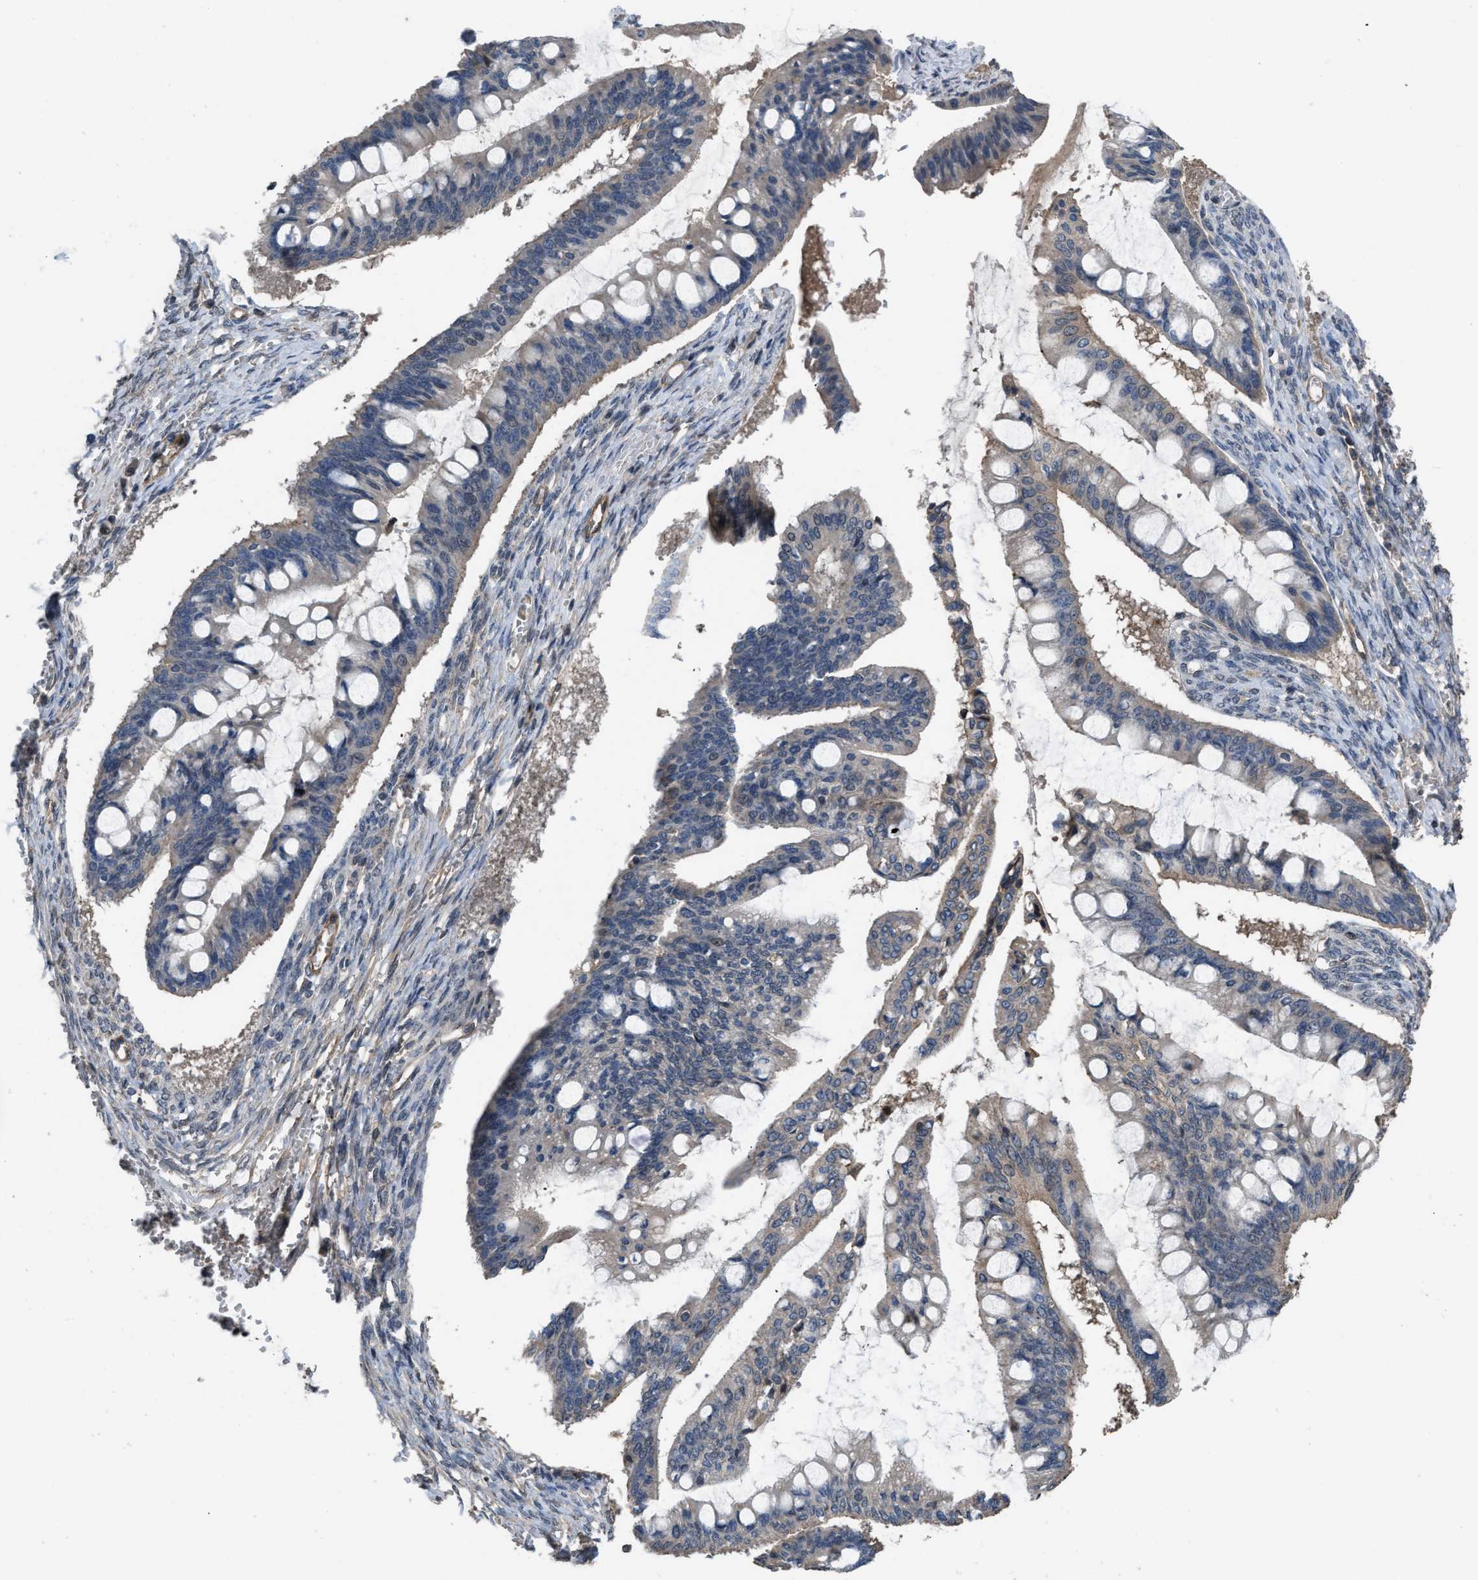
{"staining": {"intensity": "moderate", "quantity": "25%-75%", "location": "cytoplasmic/membranous"}, "tissue": "ovarian cancer", "cell_type": "Tumor cells", "image_type": "cancer", "snomed": [{"axis": "morphology", "description": "Cystadenocarcinoma, mucinous, NOS"}, {"axis": "topography", "description": "Ovary"}], "caption": "Moderate cytoplasmic/membranous positivity is seen in approximately 25%-75% of tumor cells in ovarian cancer (mucinous cystadenocarcinoma).", "gene": "UTRN", "patient": {"sex": "female", "age": 73}}